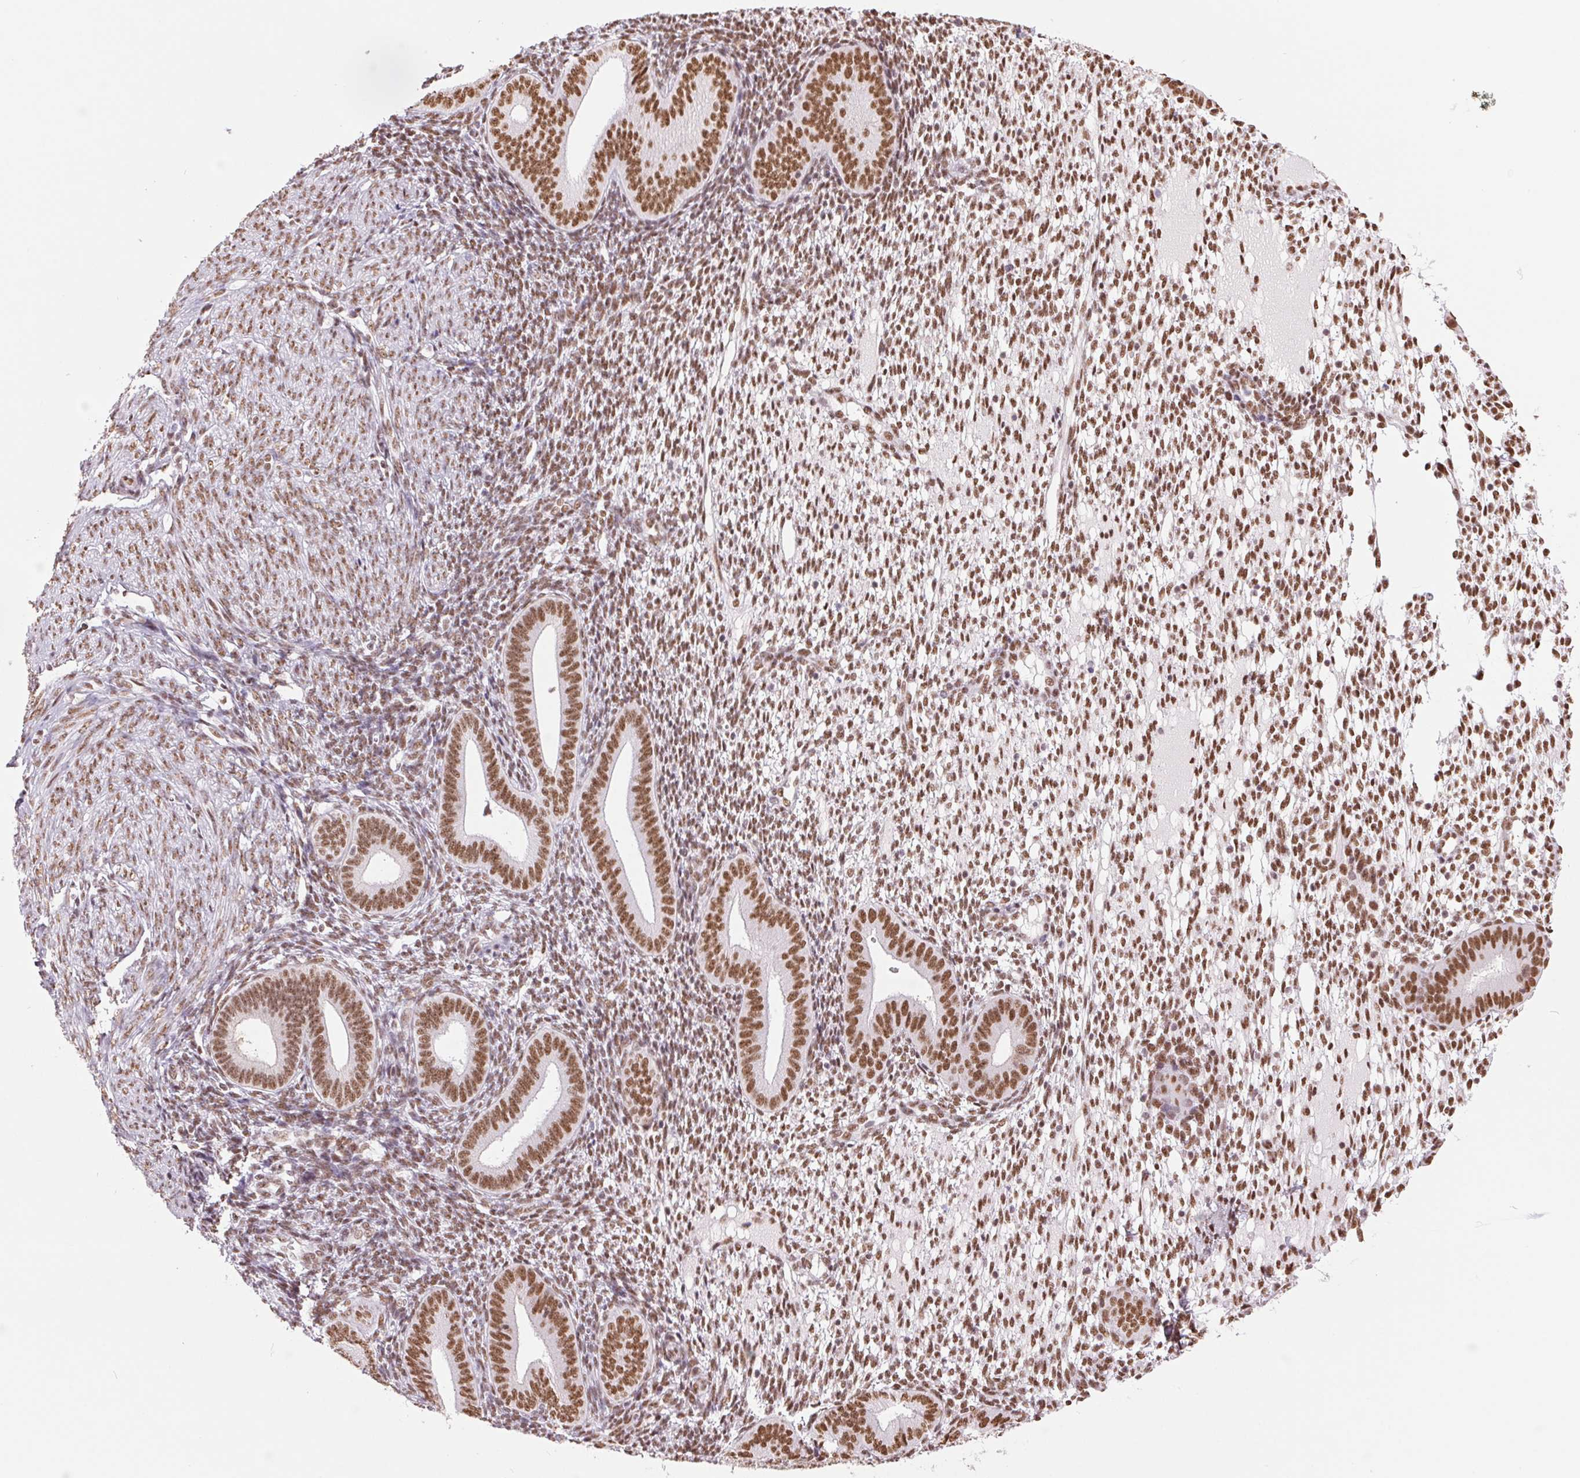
{"staining": {"intensity": "moderate", "quantity": "25%-75%", "location": "nuclear"}, "tissue": "endometrium", "cell_type": "Cells in endometrial stroma", "image_type": "normal", "snomed": [{"axis": "morphology", "description": "Normal tissue, NOS"}, {"axis": "topography", "description": "Endometrium"}], "caption": "Endometrium stained with DAB IHC exhibits medium levels of moderate nuclear positivity in about 25%-75% of cells in endometrial stroma.", "gene": "ZFR2", "patient": {"sex": "female", "age": 40}}